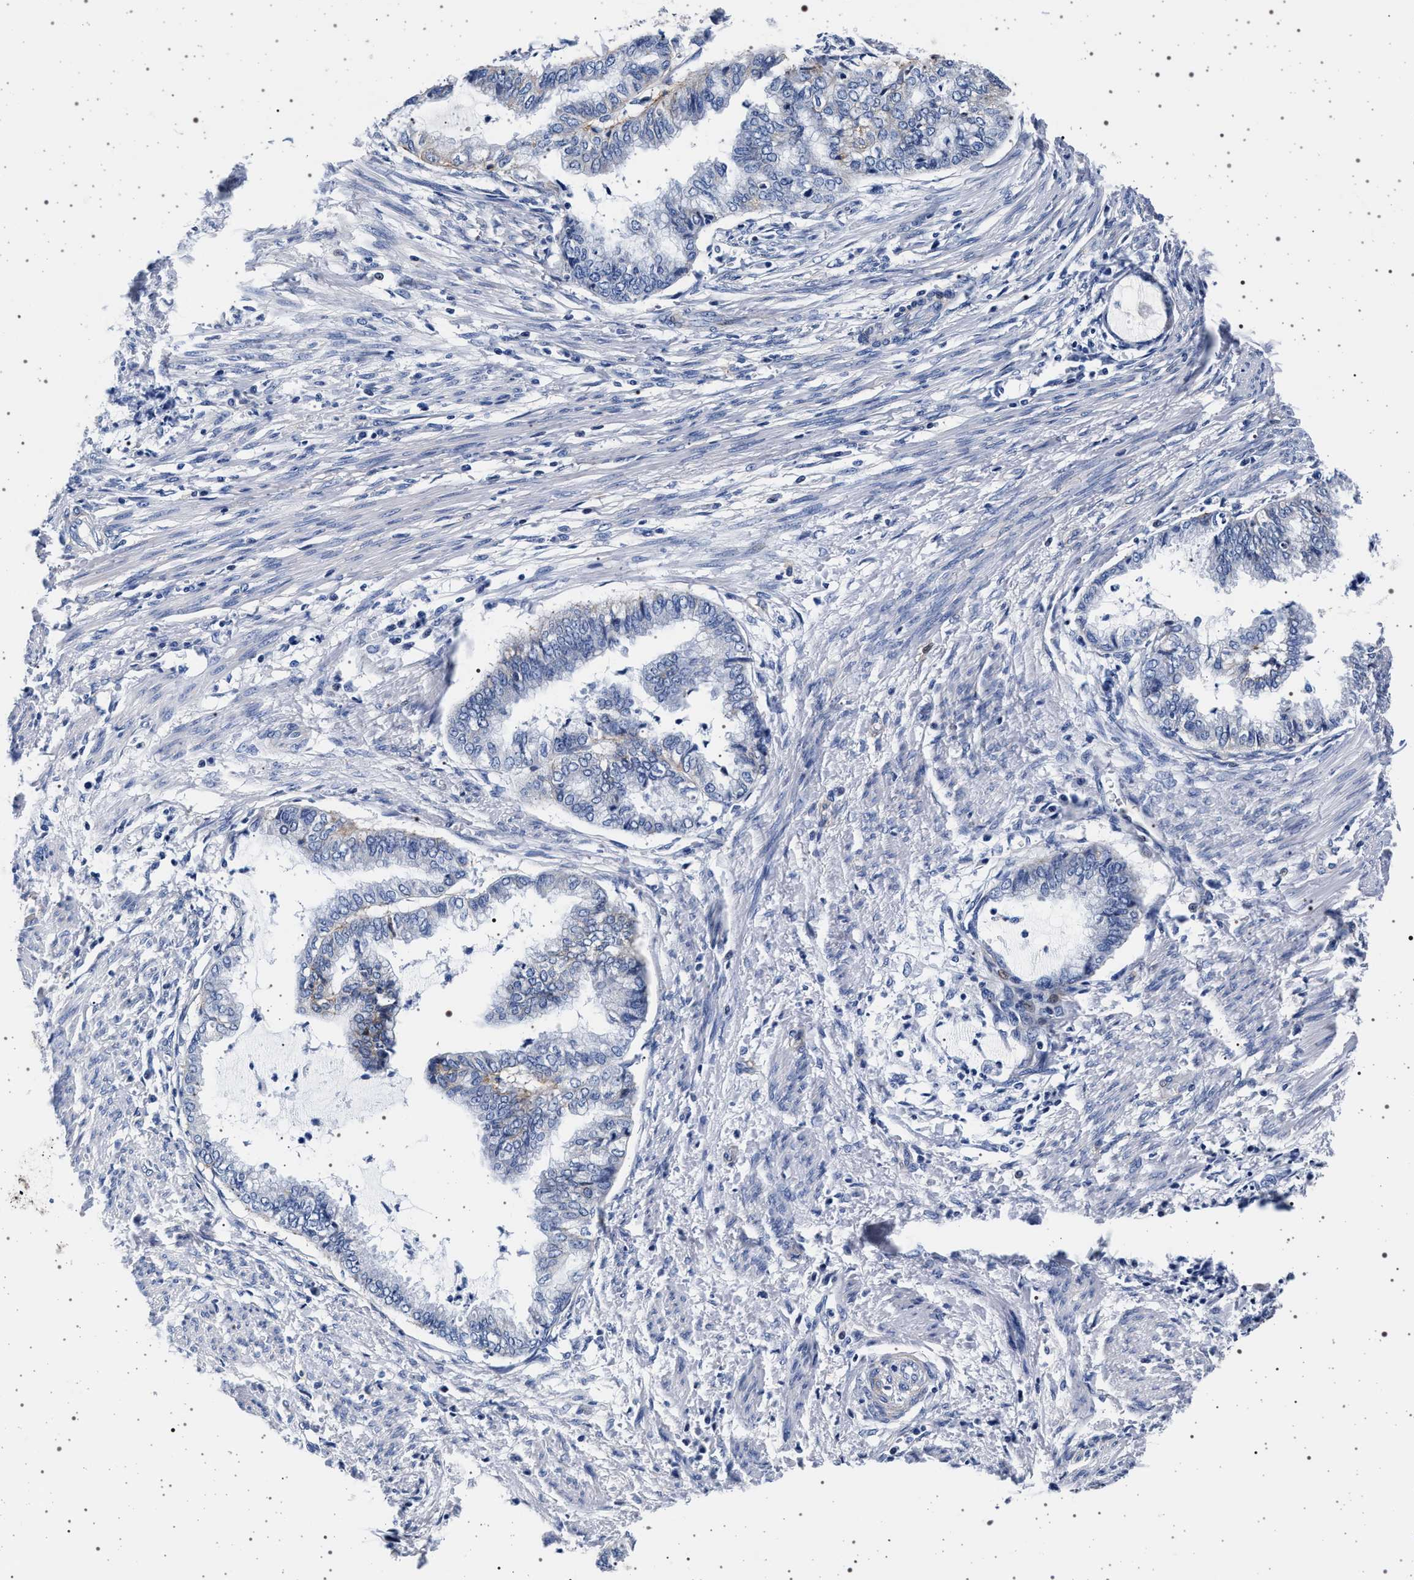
{"staining": {"intensity": "negative", "quantity": "none", "location": "none"}, "tissue": "endometrial cancer", "cell_type": "Tumor cells", "image_type": "cancer", "snomed": [{"axis": "morphology", "description": "Necrosis, NOS"}, {"axis": "morphology", "description": "Adenocarcinoma, NOS"}, {"axis": "topography", "description": "Endometrium"}], "caption": "The image reveals no staining of tumor cells in endometrial cancer. (Brightfield microscopy of DAB (3,3'-diaminobenzidine) immunohistochemistry at high magnification).", "gene": "SLC9A1", "patient": {"sex": "female", "age": 79}}